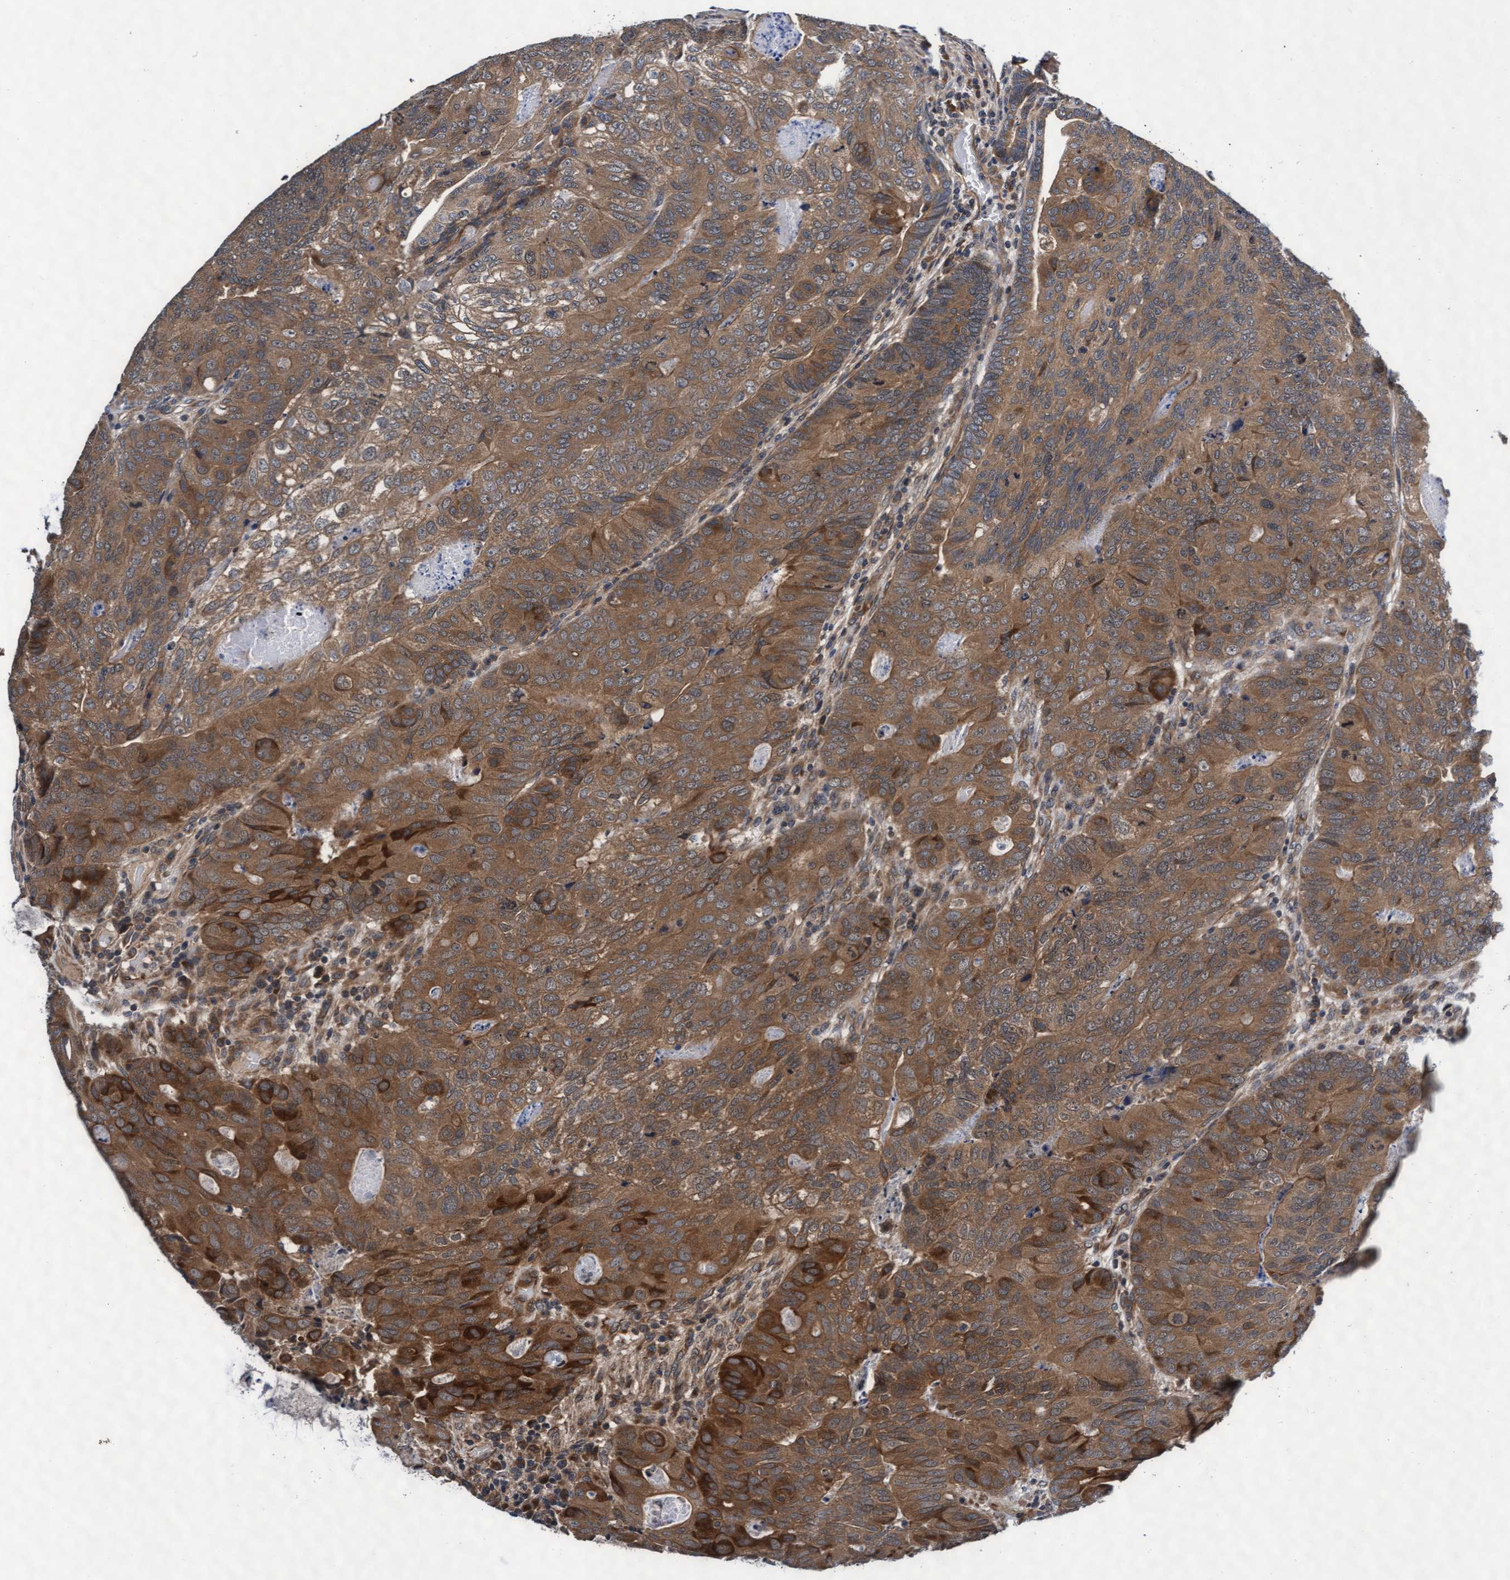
{"staining": {"intensity": "moderate", "quantity": ">75%", "location": "cytoplasmic/membranous"}, "tissue": "colorectal cancer", "cell_type": "Tumor cells", "image_type": "cancer", "snomed": [{"axis": "morphology", "description": "Adenocarcinoma, NOS"}, {"axis": "topography", "description": "Colon"}], "caption": "Immunohistochemistry (DAB) staining of colorectal cancer (adenocarcinoma) displays moderate cytoplasmic/membranous protein positivity in about >75% of tumor cells.", "gene": "EFCAB13", "patient": {"sex": "female", "age": 67}}